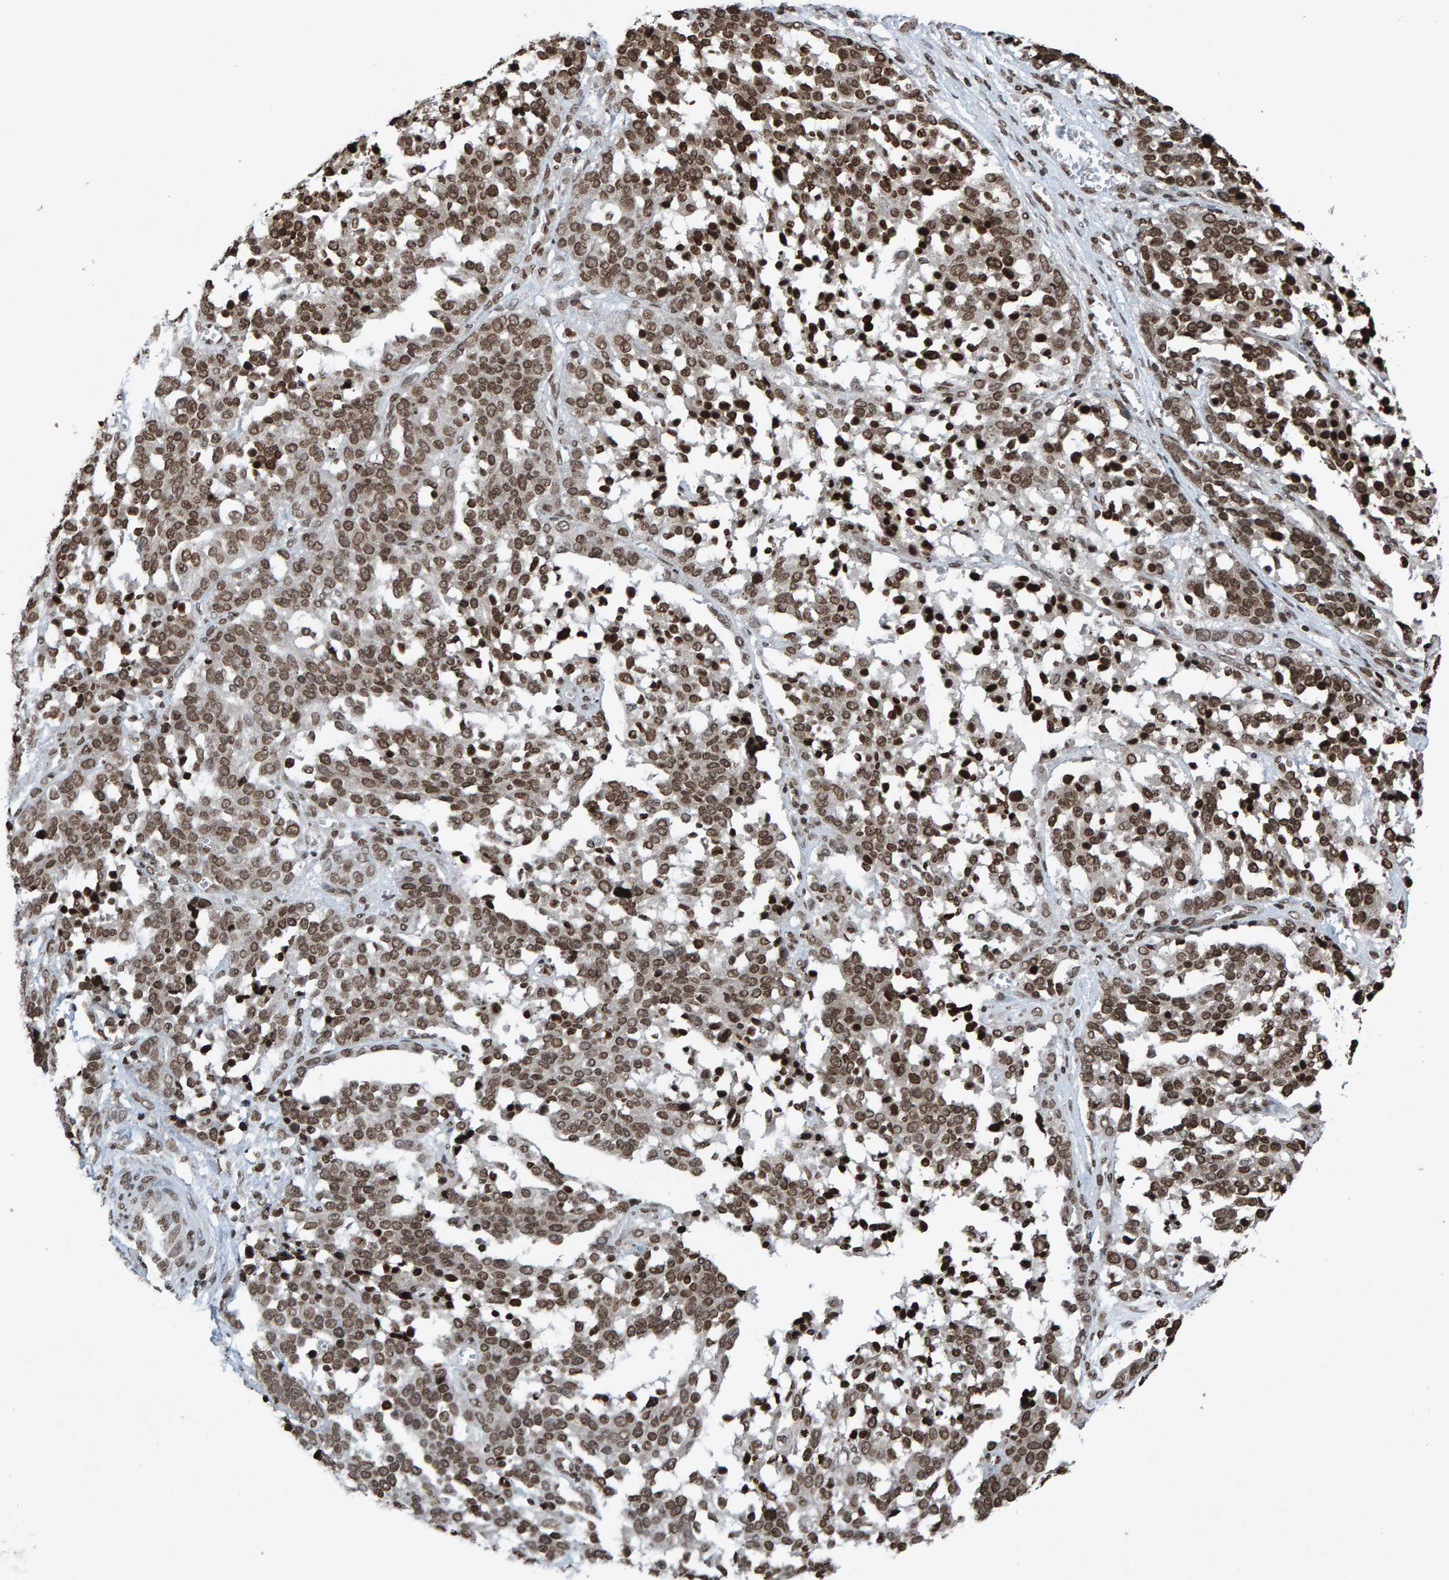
{"staining": {"intensity": "strong", "quantity": ">75%", "location": "nuclear"}, "tissue": "ovarian cancer", "cell_type": "Tumor cells", "image_type": "cancer", "snomed": [{"axis": "morphology", "description": "Cystadenocarcinoma, serous, NOS"}, {"axis": "topography", "description": "Ovary"}], "caption": "This photomicrograph shows immunohistochemistry (IHC) staining of human serous cystadenocarcinoma (ovarian), with high strong nuclear expression in about >75% of tumor cells.", "gene": "H2AZ1", "patient": {"sex": "female", "age": 44}}